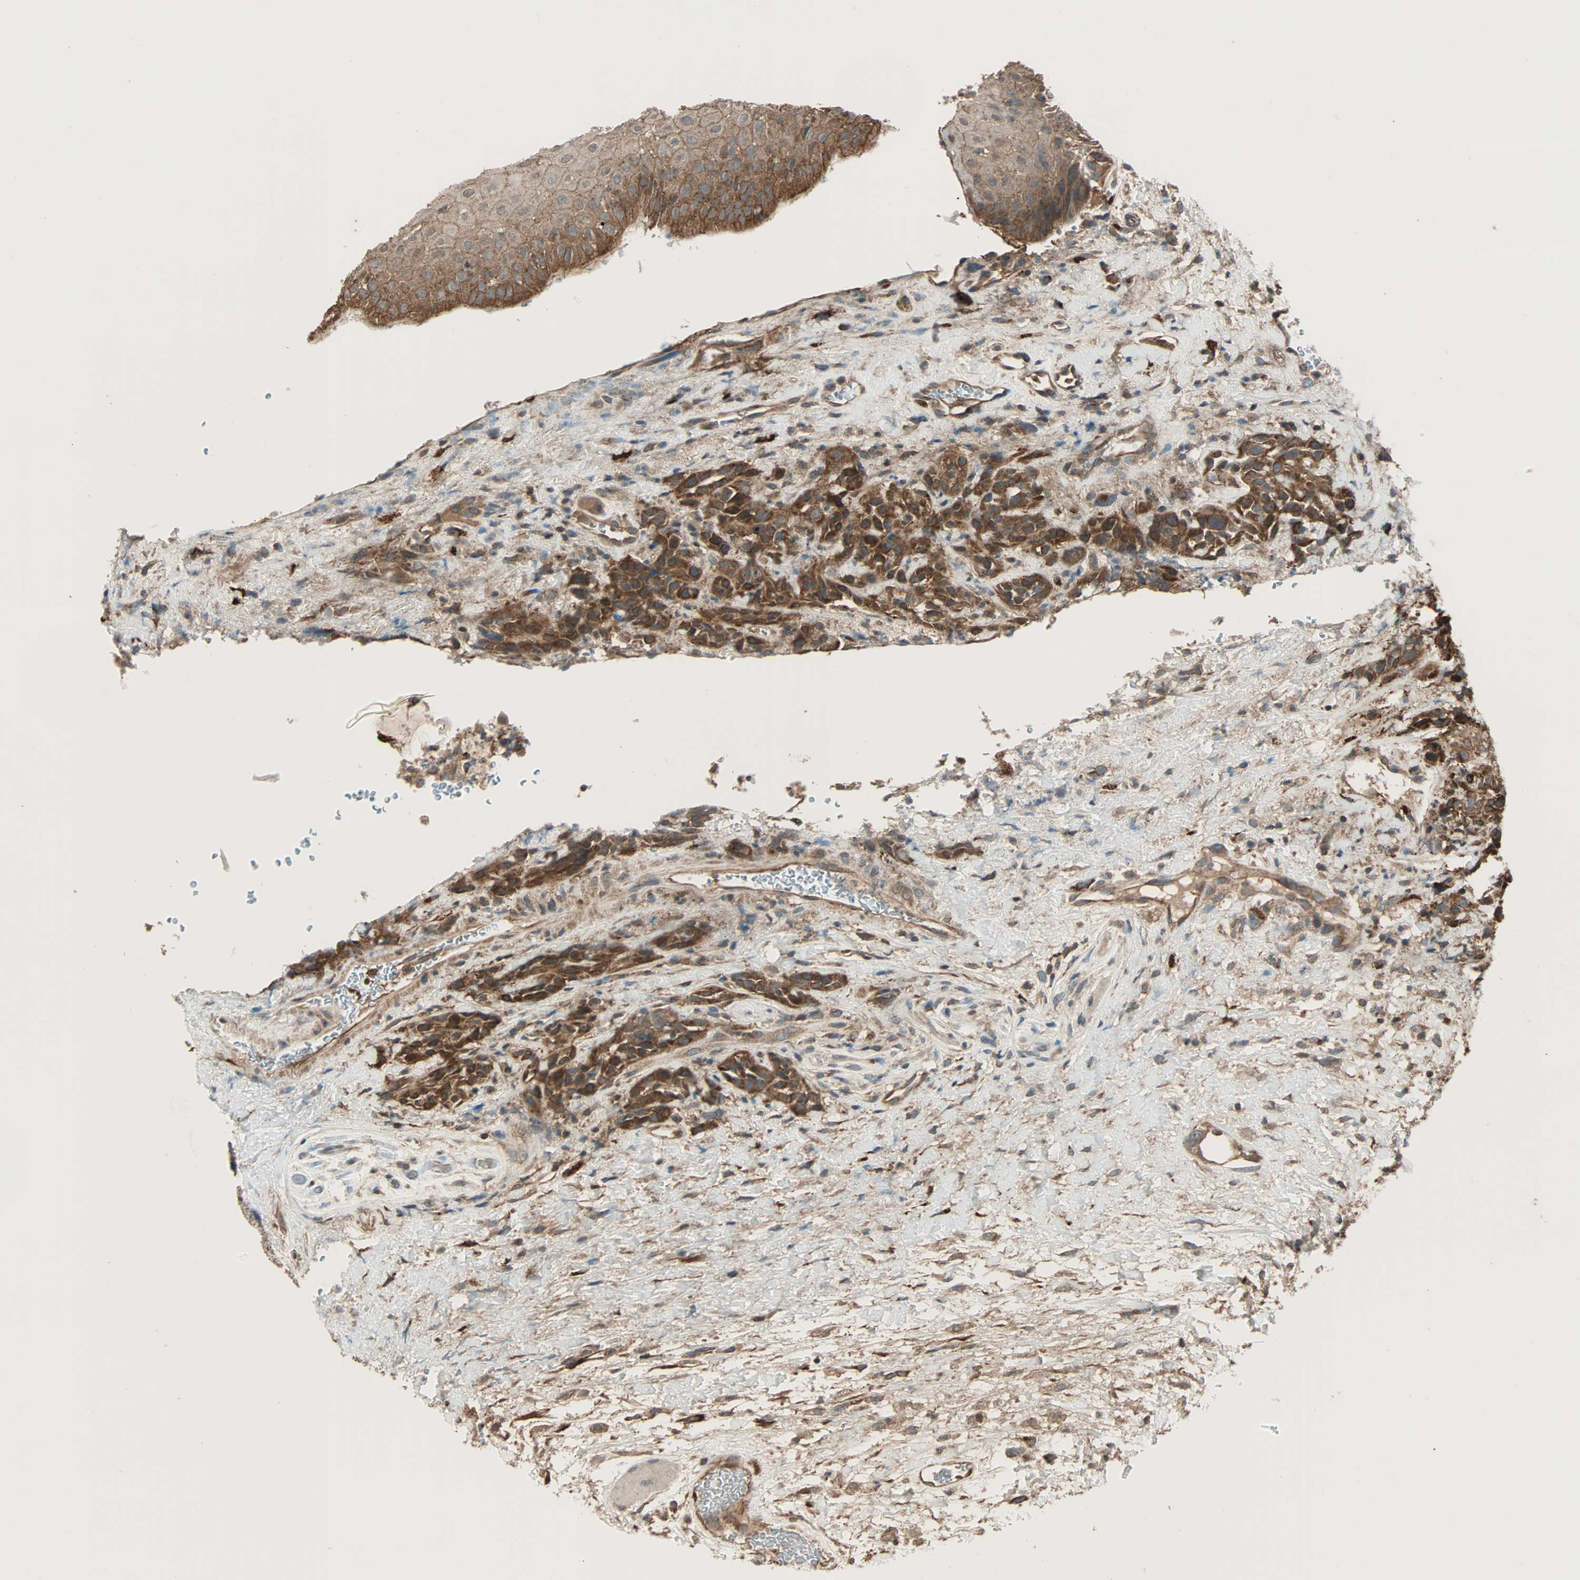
{"staining": {"intensity": "strong", "quantity": ">75%", "location": "cytoplasmic/membranous"}, "tissue": "head and neck cancer", "cell_type": "Tumor cells", "image_type": "cancer", "snomed": [{"axis": "morphology", "description": "Normal tissue, NOS"}, {"axis": "morphology", "description": "Squamous cell carcinoma, NOS"}, {"axis": "topography", "description": "Cartilage tissue"}, {"axis": "topography", "description": "Head-Neck"}], "caption": "IHC of head and neck cancer (squamous cell carcinoma) exhibits high levels of strong cytoplasmic/membranous staining in approximately >75% of tumor cells. The staining is performed using DAB brown chromogen to label protein expression. The nuclei are counter-stained blue using hematoxylin.", "gene": "MAP3K21", "patient": {"sex": "male", "age": 62}}